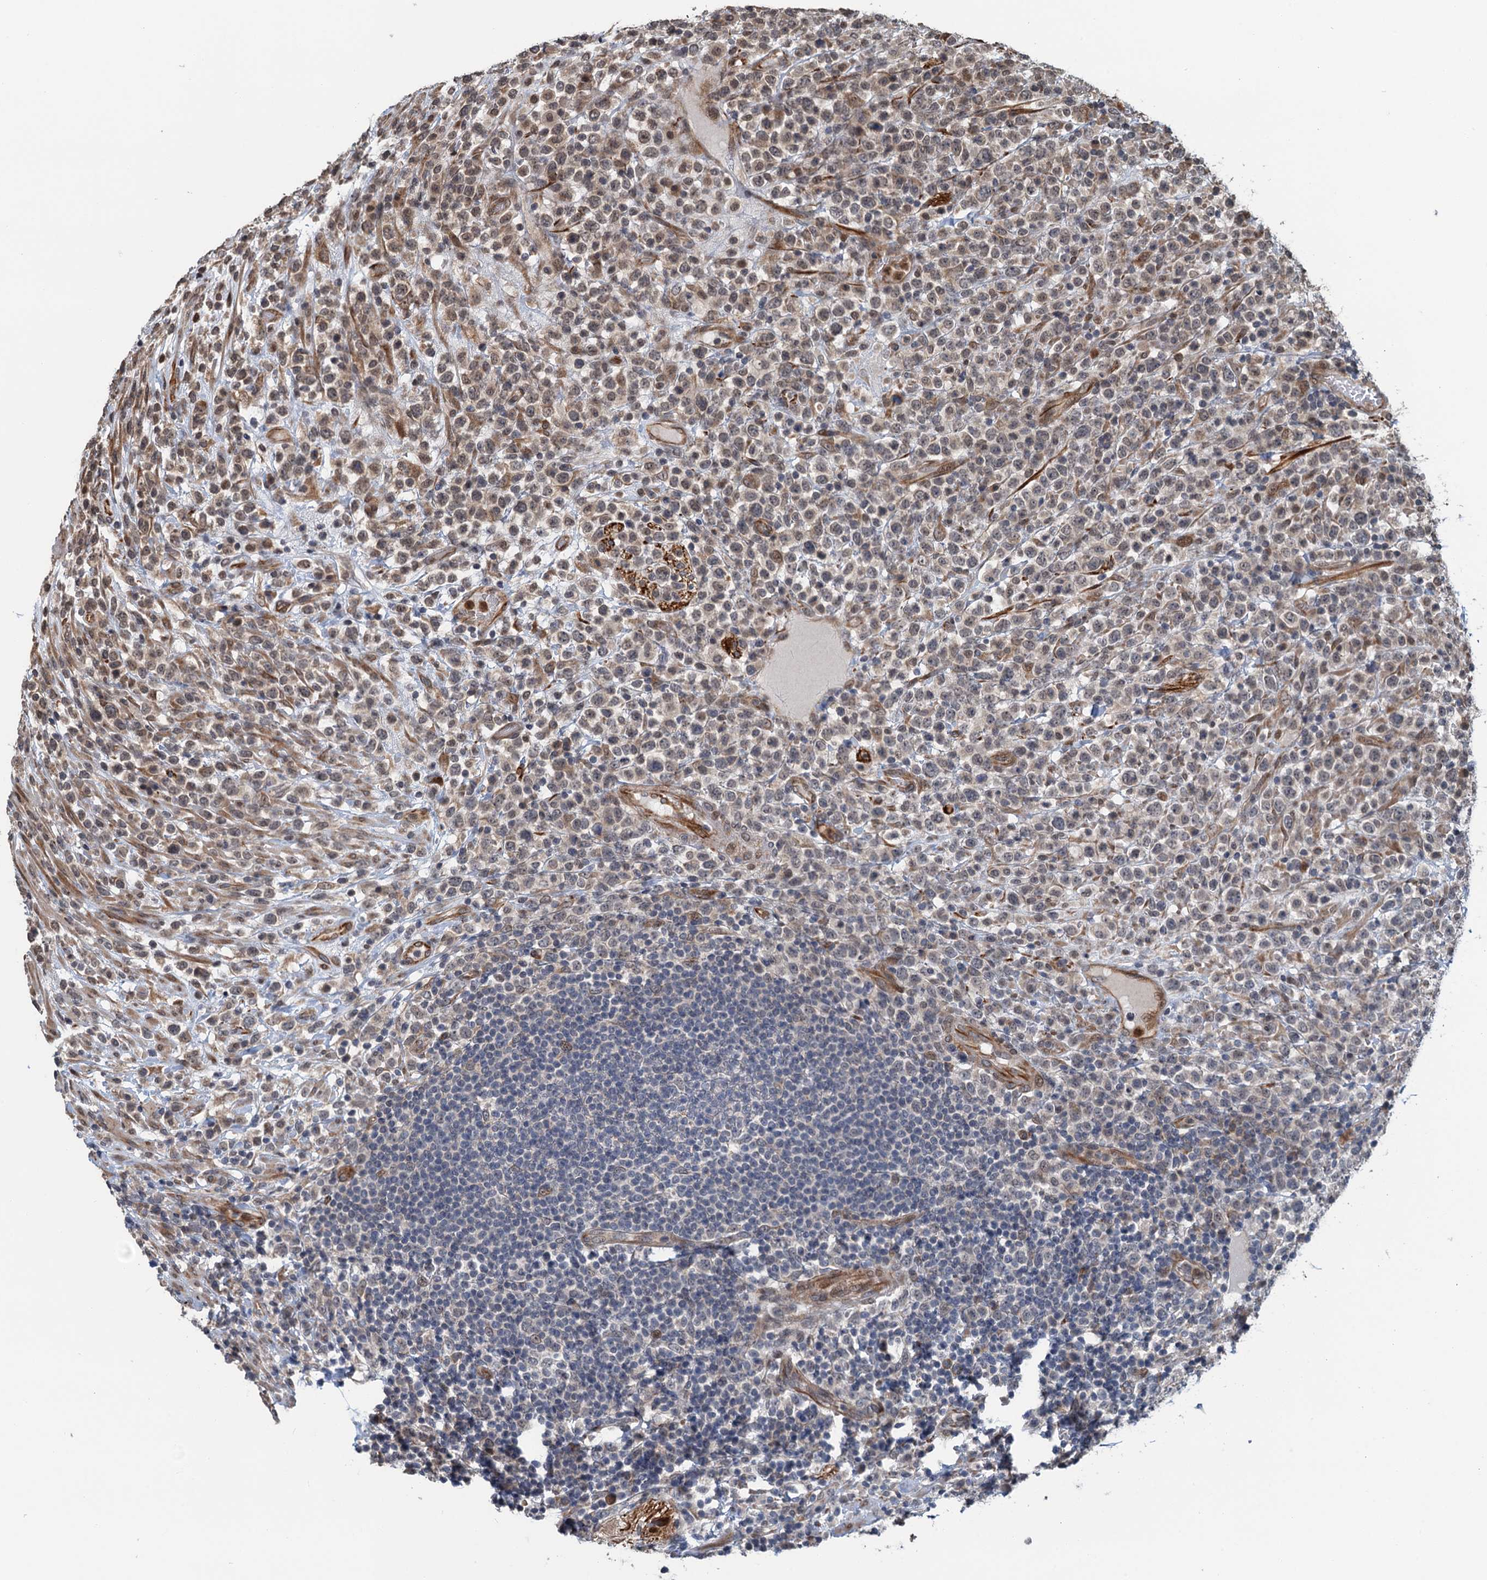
{"staining": {"intensity": "weak", "quantity": "<25%", "location": "cytoplasmic/membranous"}, "tissue": "lymphoma", "cell_type": "Tumor cells", "image_type": "cancer", "snomed": [{"axis": "morphology", "description": "Malignant lymphoma, non-Hodgkin's type, High grade"}, {"axis": "topography", "description": "Colon"}], "caption": "Immunohistochemical staining of human lymphoma exhibits no significant expression in tumor cells. (DAB immunohistochemistry (IHC) with hematoxylin counter stain).", "gene": "WHAMM", "patient": {"sex": "female", "age": 53}}